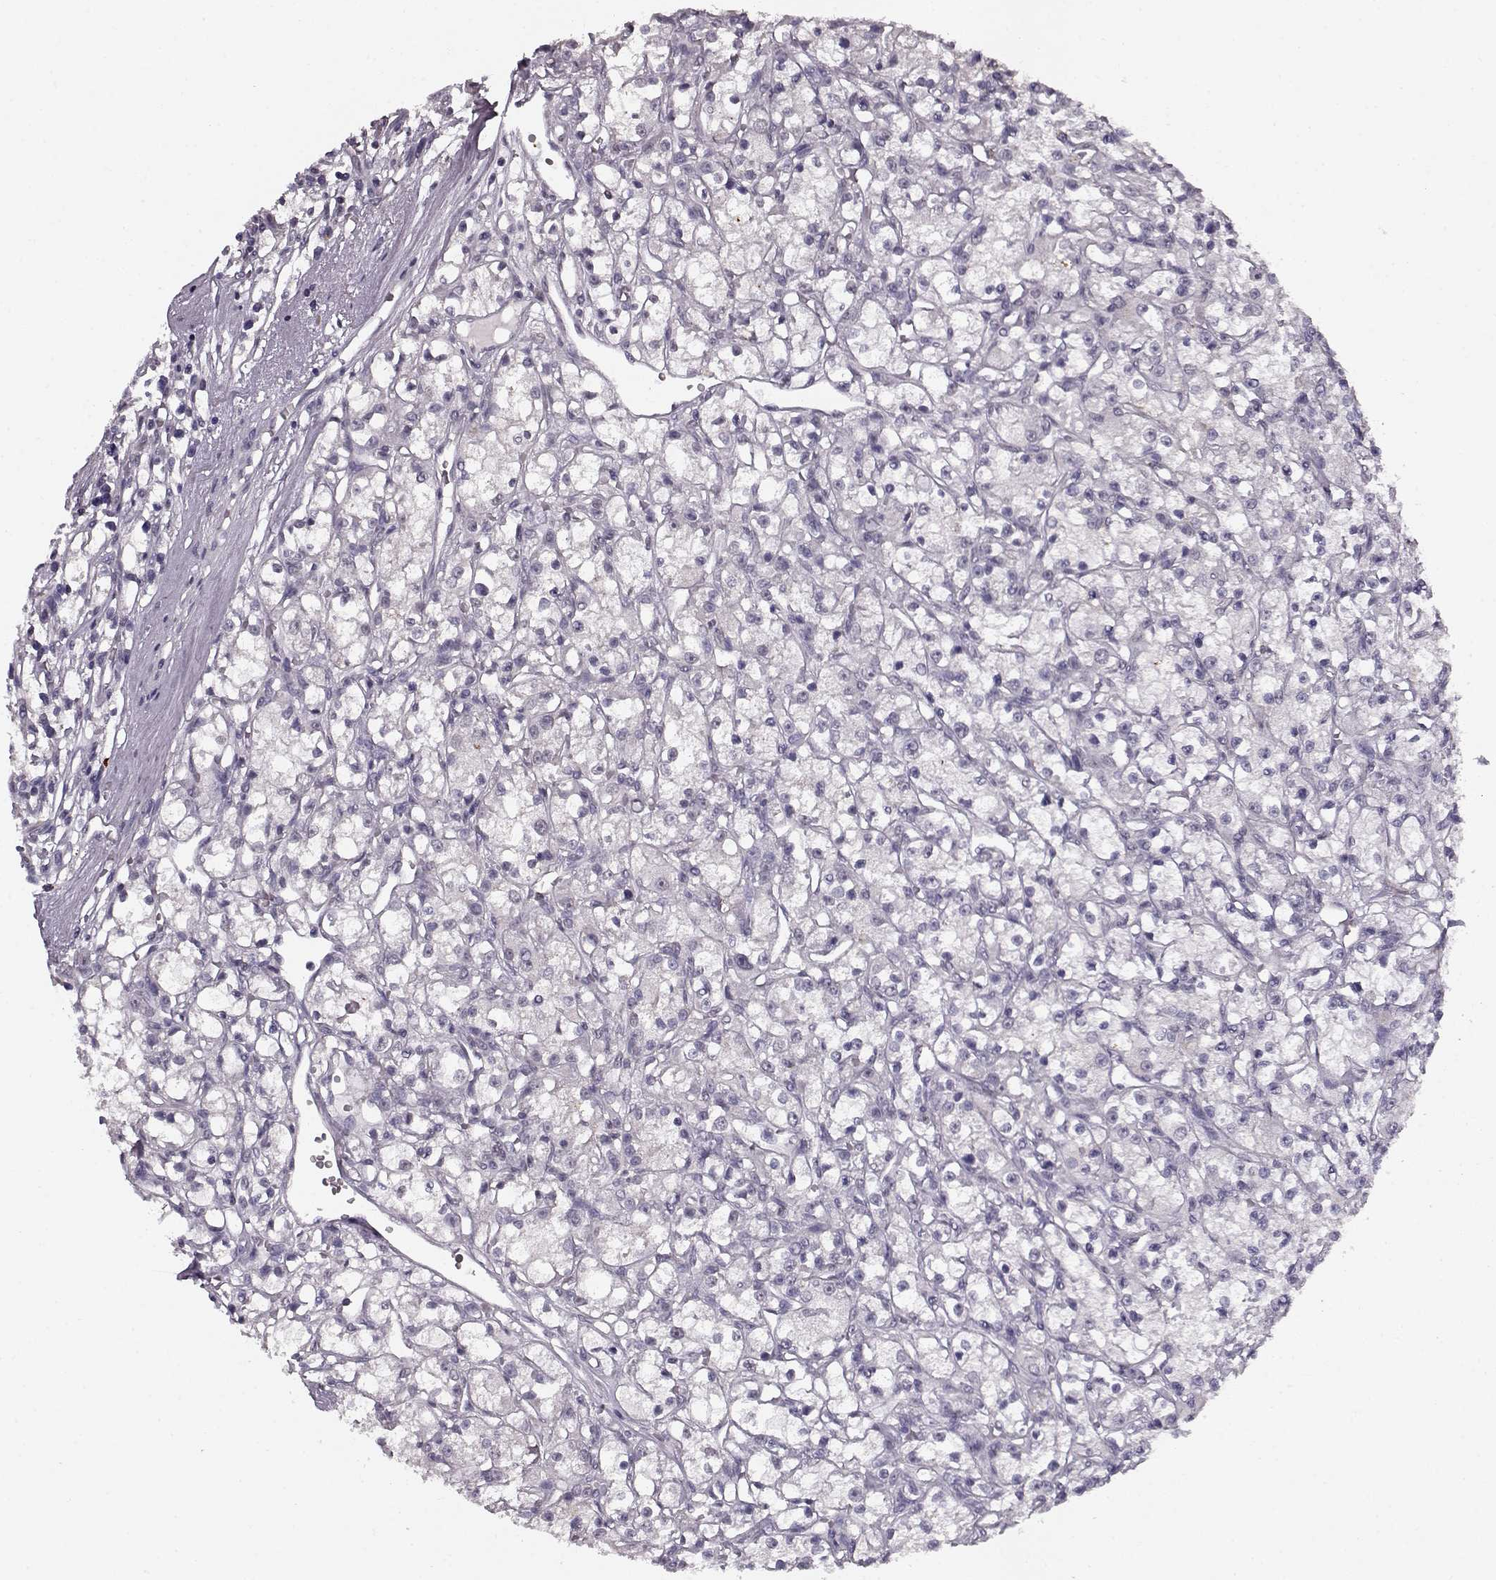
{"staining": {"intensity": "negative", "quantity": "none", "location": "none"}, "tissue": "renal cancer", "cell_type": "Tumor cells", "image_type": "cancer", "snomed": [{"axis": "morphology", "description": "Adenocarcinoma, NOS"}, {"axis": "topography", "description": "Kidney"}], "caption": "Tumor cells are negative for protein expression in human renal cancer (adenocarcinoma).", "gene": "RP1L1", "patient": {"sex": "female", "age": 59}}